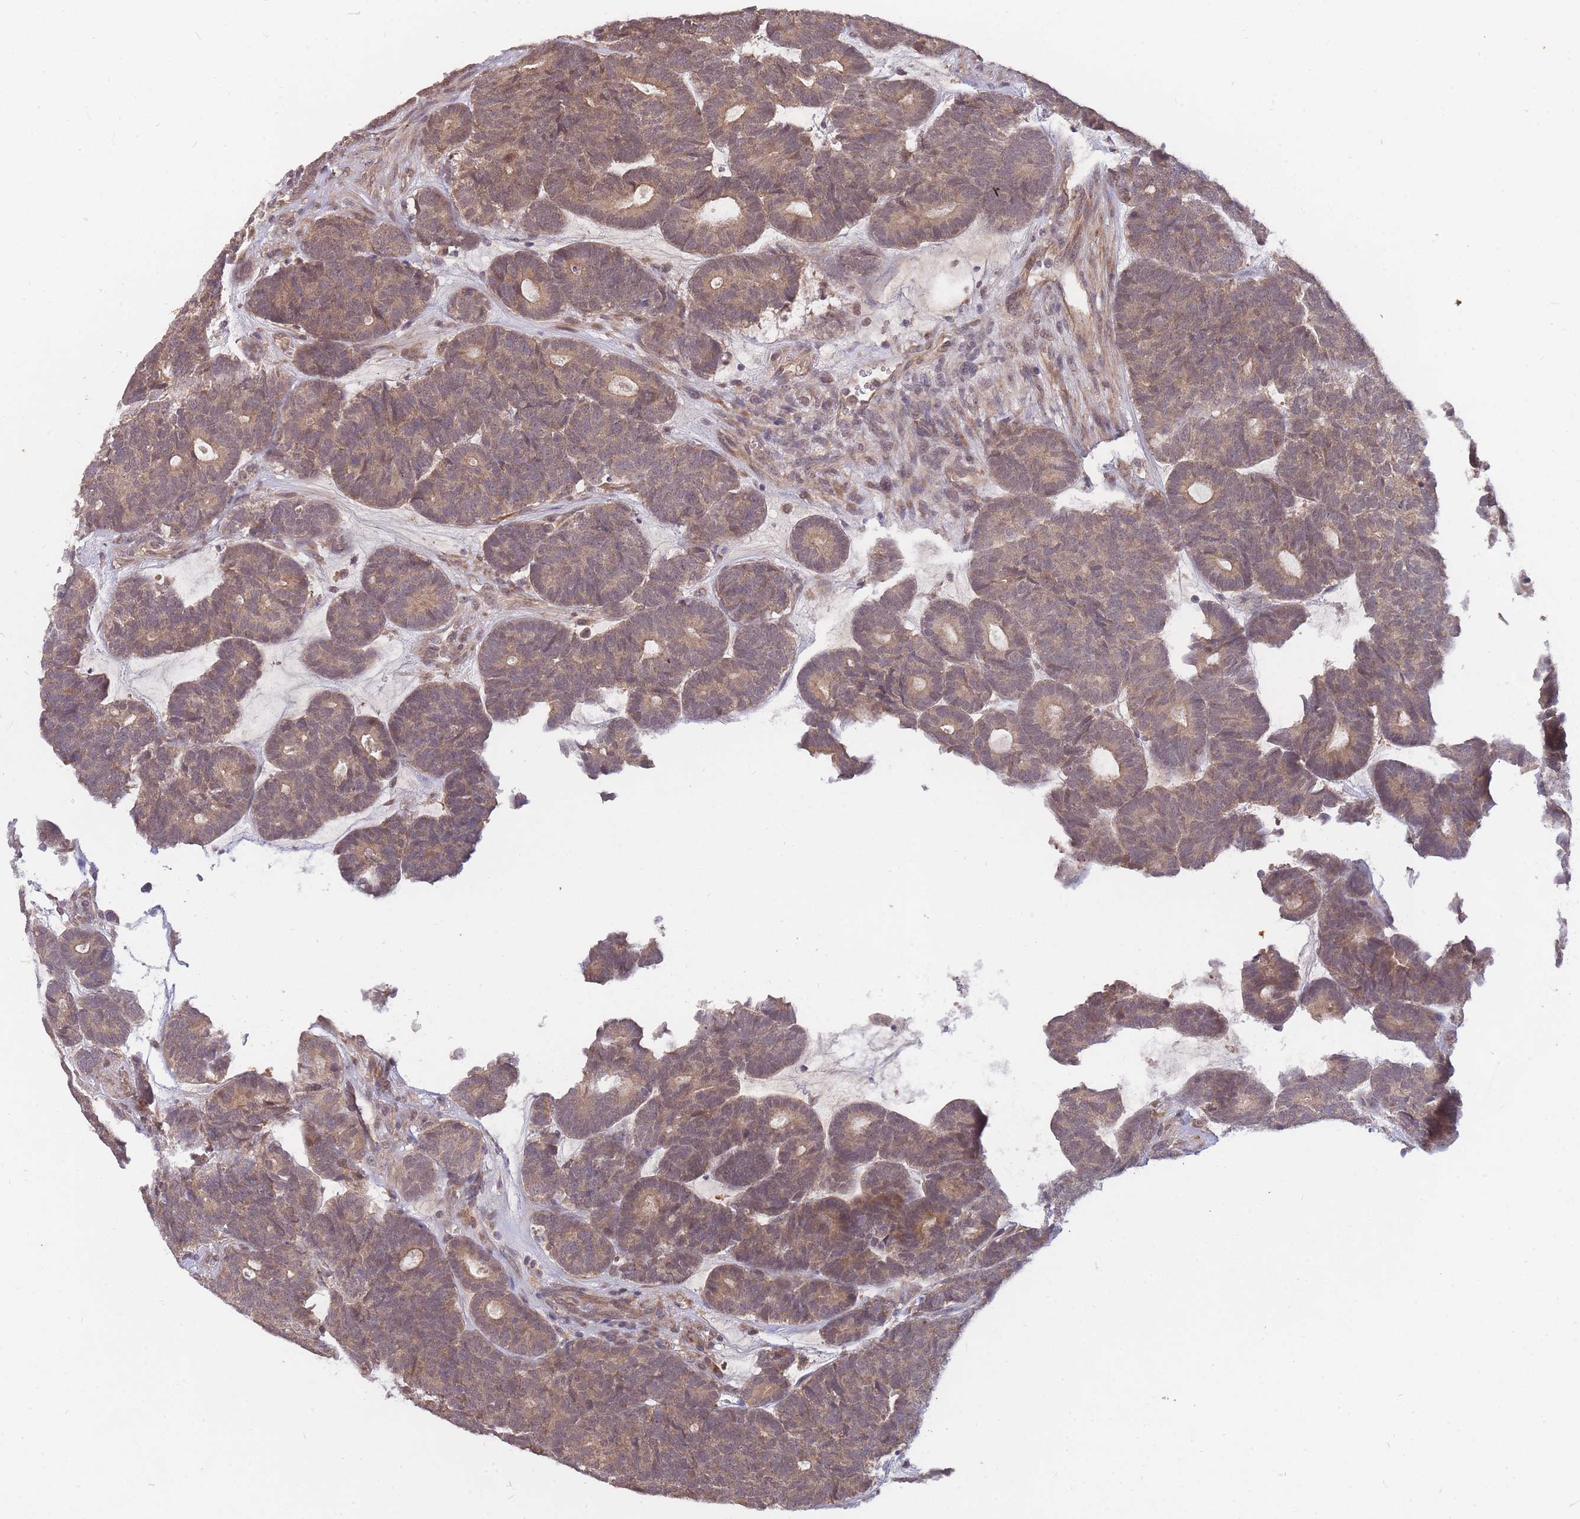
{"staining": {"intensity": "weak", "quantity": ">75%", "location": "cytoplasmic/membranous,nuclear"}, "tissue": "head and neck cancer", "cell_type": "Tumor cells", "image_type": "cancer", "snomed": [{"axis": "morphology", "description": "Adenocarcinoma, NOS"}, {"axis": "topography", "description": "Head-Neck"}], "caption": "The histopathology image shows staining of adenocarcinoma (head and neck), revealing weak cytoplasmic/membranous and nuclear protein expression (brown color) within tumor cells. The staining was performed using DAB to visualize the protein expression in brown, while the nuclei were stained in blue with hematoxylin (Magnification: 20x).", "gene": "SMC6", "patient": {"sex": "female", "age": 81}}